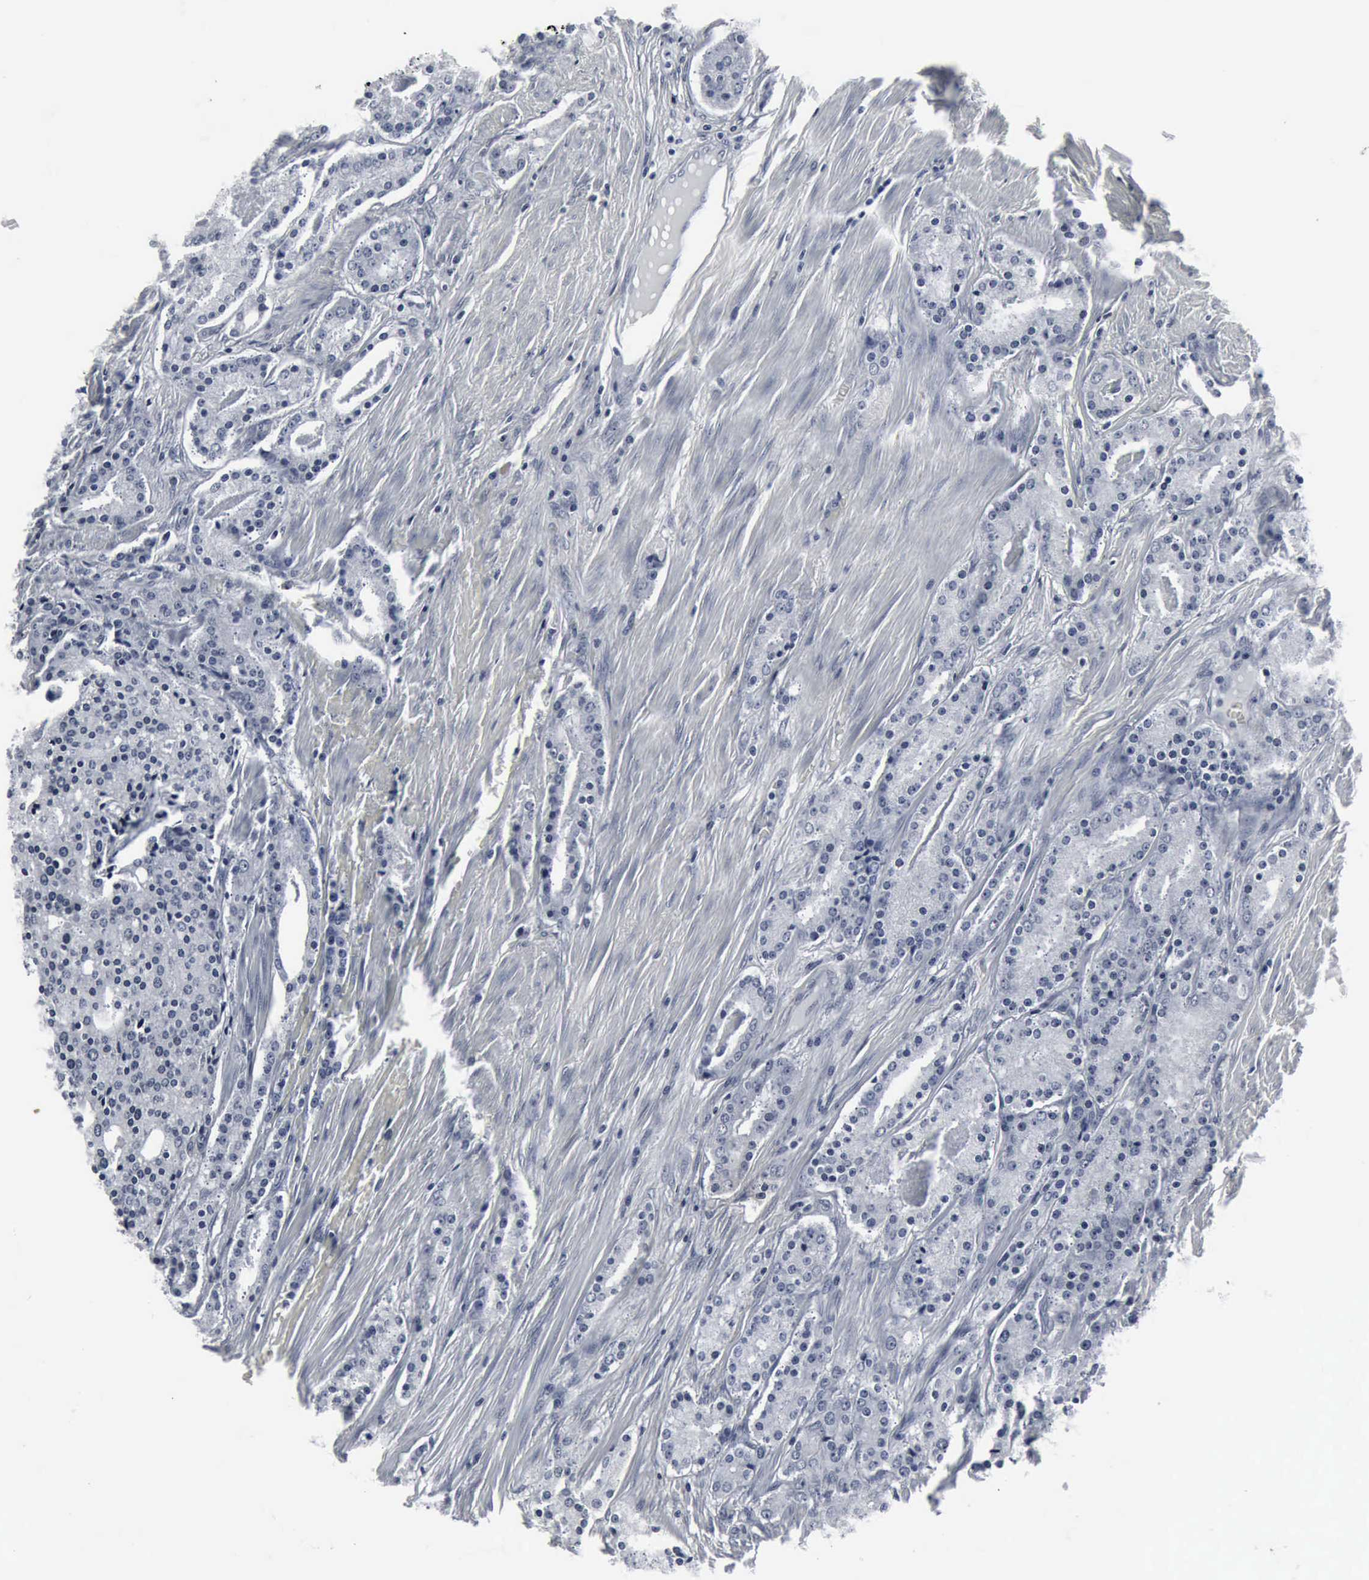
{"staining": {"intensity": "negative", "quantity": "none", "location": "none"}, "tissue": "prostate cancer", "cell_type": "Tumor cells", "image_type": "cancer", "snomed": [{"axis": "morphology", "description": "Adenocarcinoma, Medium grade"}, {"axis": "topography", "description": "Prostate"}], "caption": "A micrograph of adenocarcinoma (medium-grade) (prostate) stained for a protein displays no brown staining in tumor cells.", "gene": "SNAP25", "patient": {"sex": "male", "age": 72}}